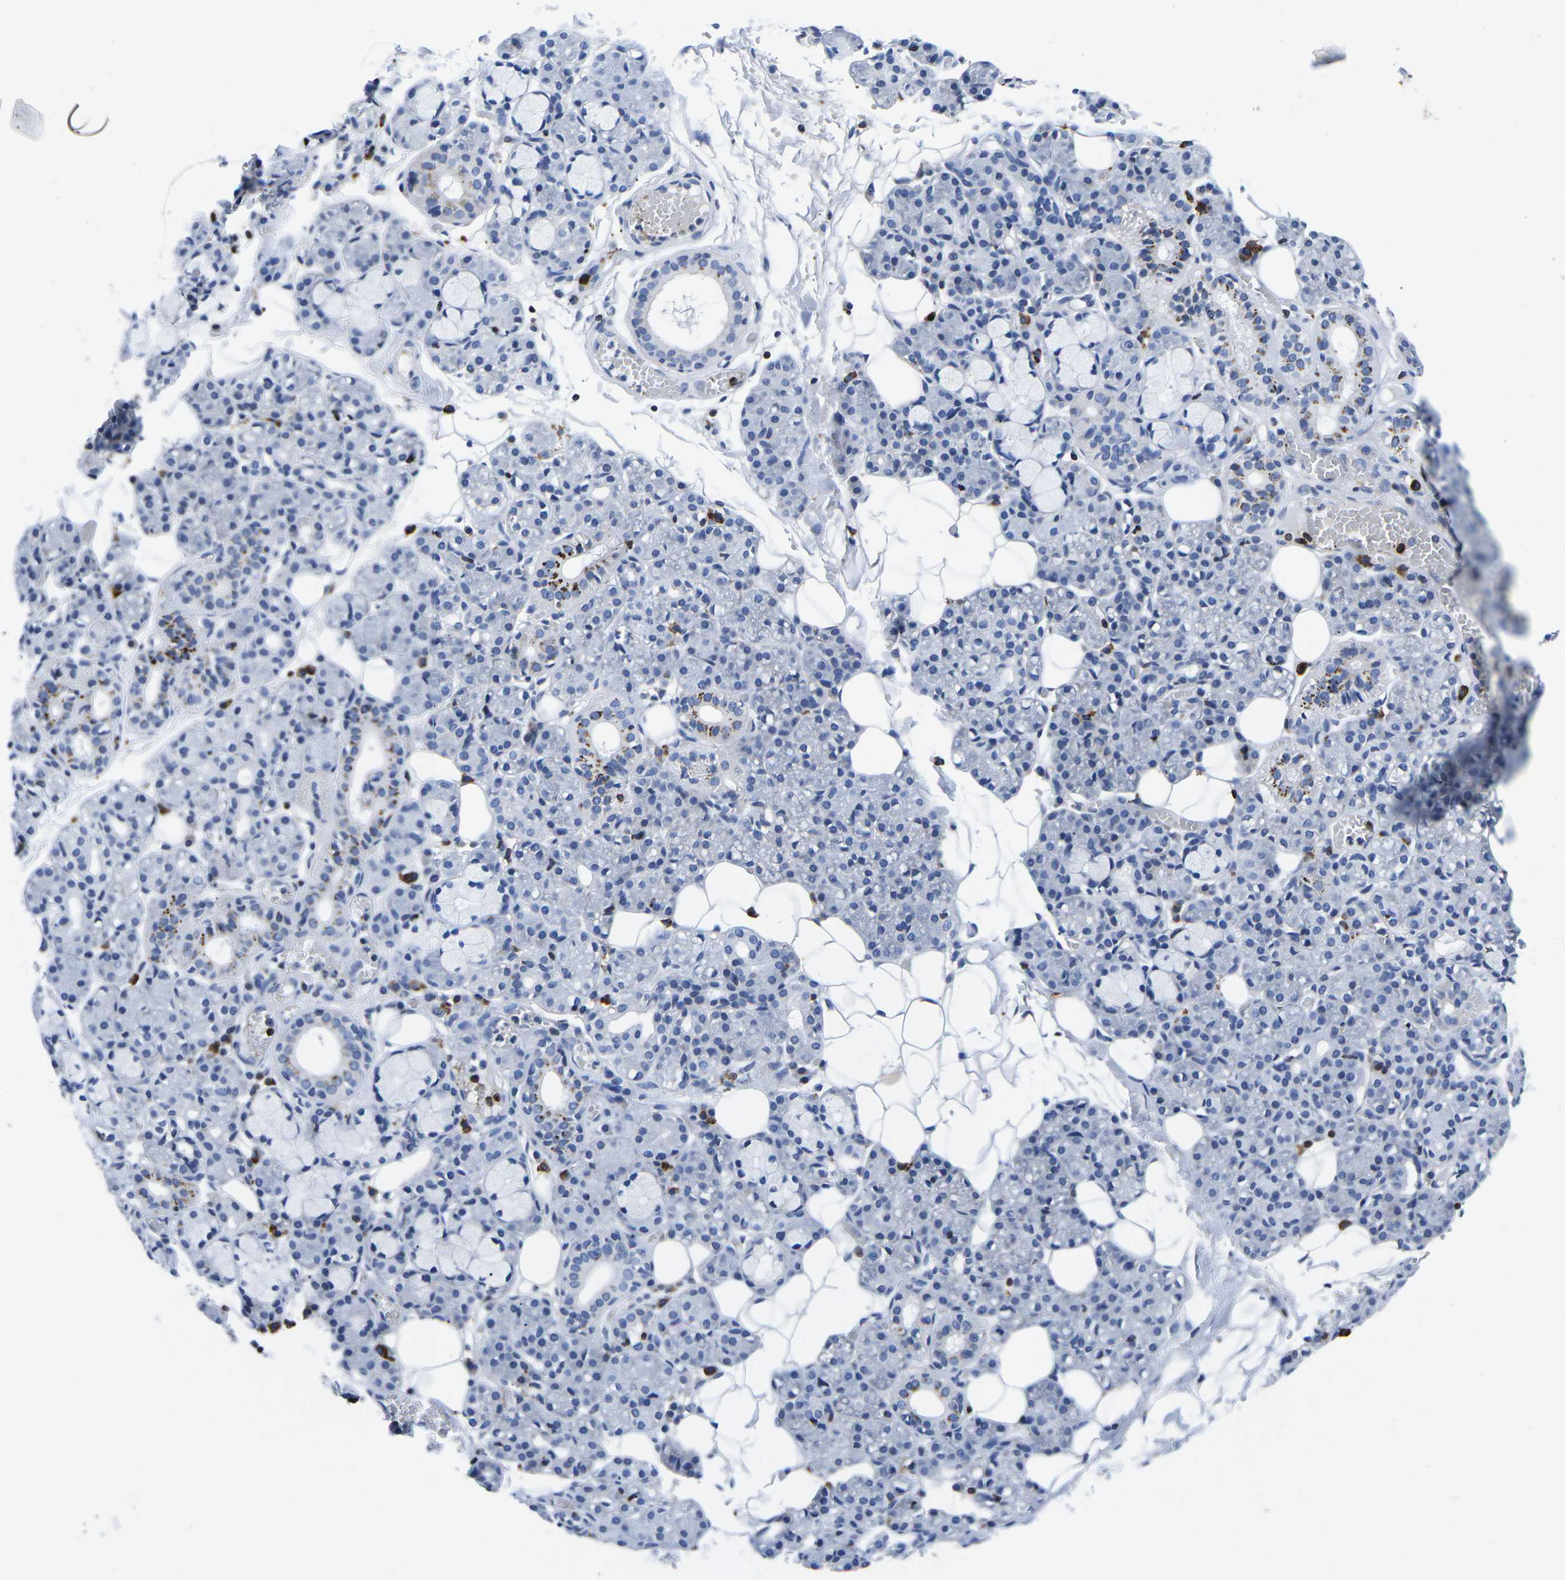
{"staining": {"intensity": "negative", "quantity": "none", "location": "none"}, "tissue": "salivary gland", "cell_type": "Glandular cells", "image_type": "normal", "snomed": [{"axis": "morphology", "description": "Normal tissue, NOS"}, {"axis": "topography", "description": "Salivary gland"}], "caption": "High magnification brightfield microscopy of unremarkable salivary gland stained with DAB (3,3'-diaminobenzidine) (brown) and counterstained with hematoxylin (blue): glandular cells show no significant staining.", "gene": "CTSW", "patient": {"sex": "male", "age": 63}}